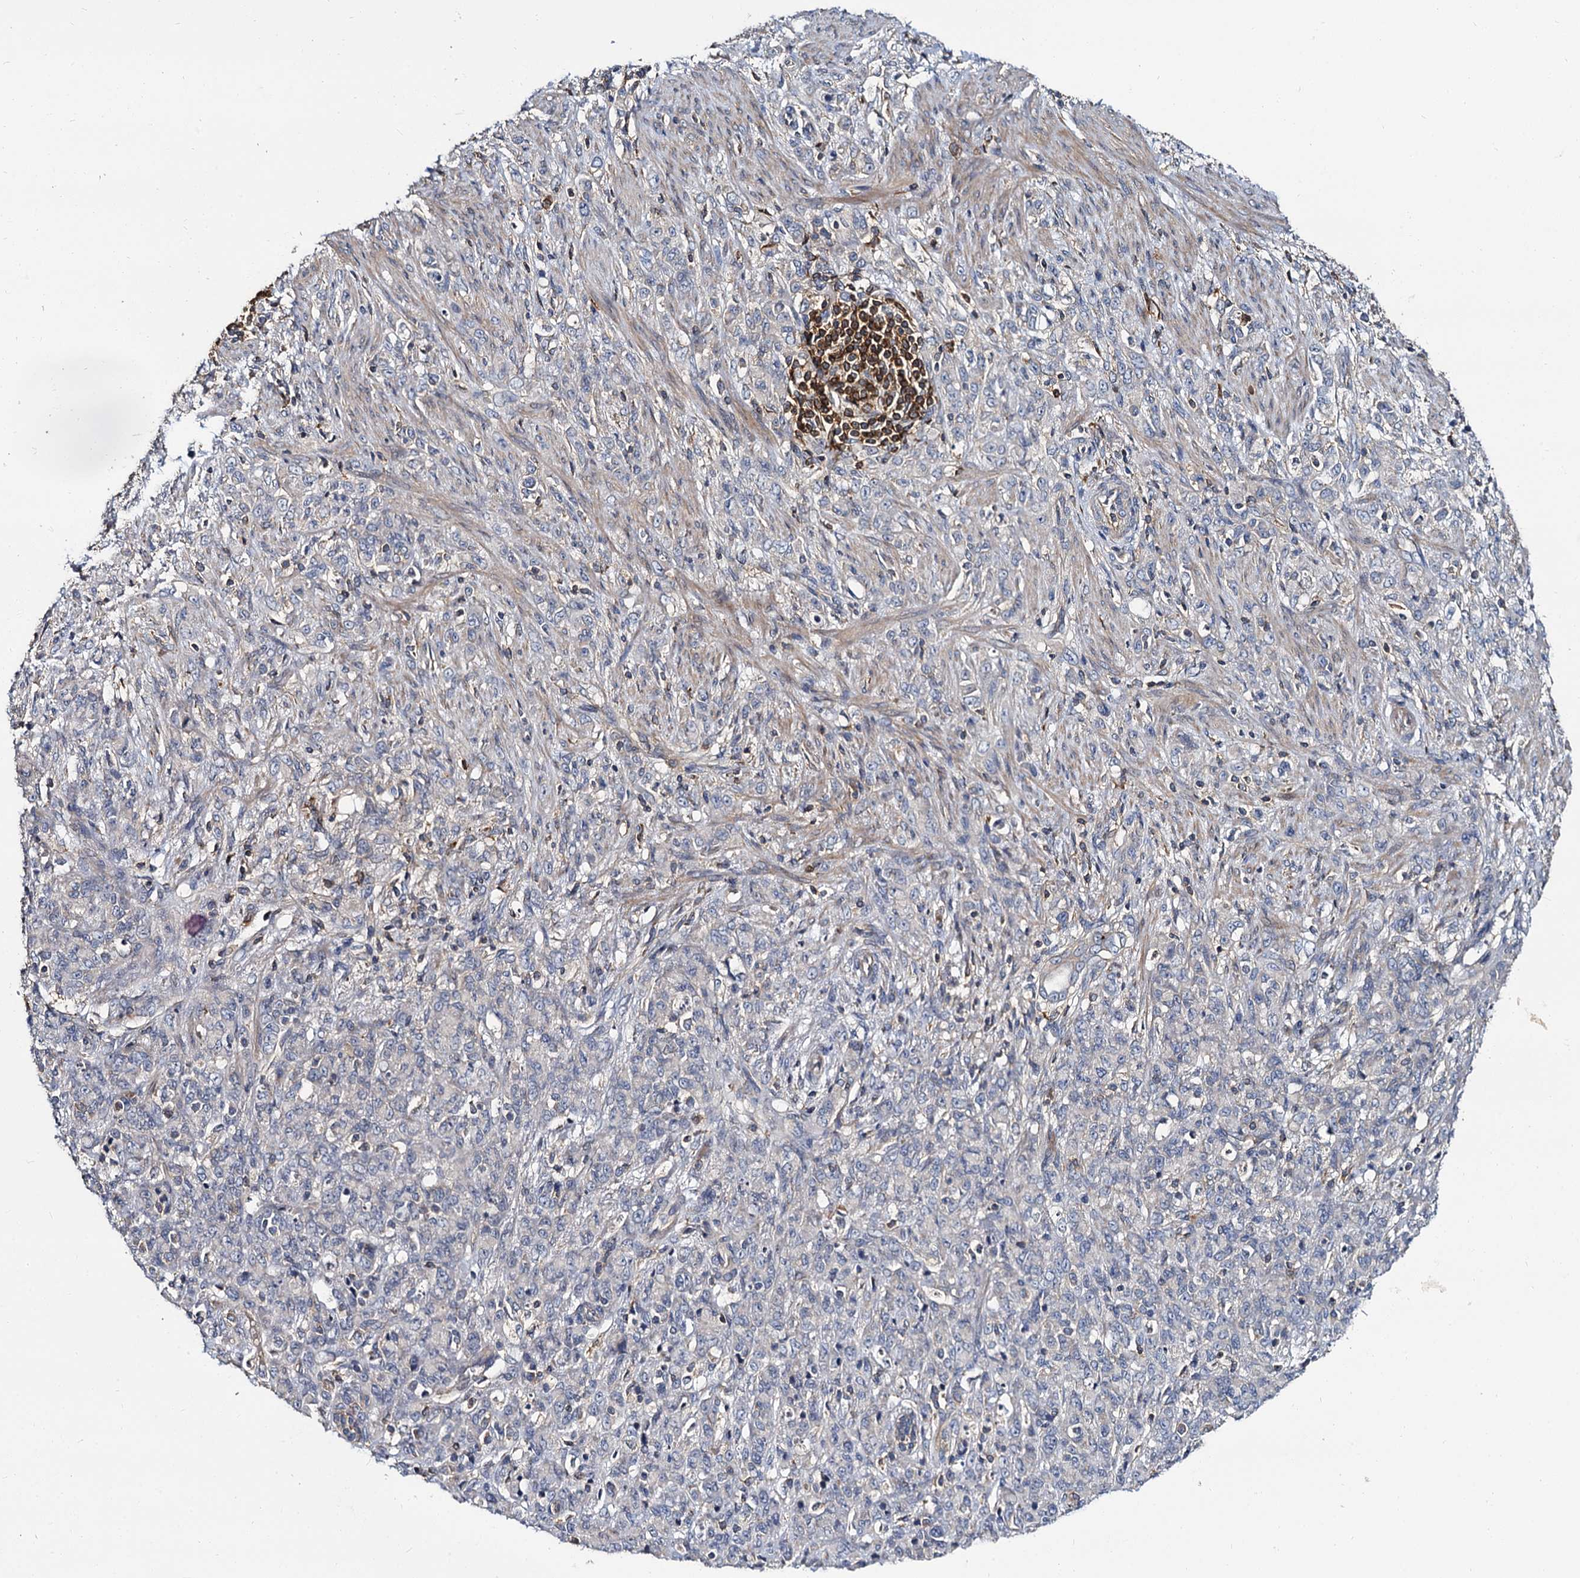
{"staining": {"intensity": "negative", "quantity": "none", "location": "none"}, "tissue": "stomach cancer", "cell_type": "Tumor cells", "image_type": "cancer", "snomed": [{"axis": "morphology", "description": "Adenocarcinoma, NOS"}, {"axis": "topography", "description": "Stomach"}], "caption": "A micrograph of human adenocarcinoma (stomach) is negative for staining in tumor cells. (IHC, brightfield microscopy, high magnification).", "gene": "ANKRD13A", "patient": {"sex": "female", "age": 79}}